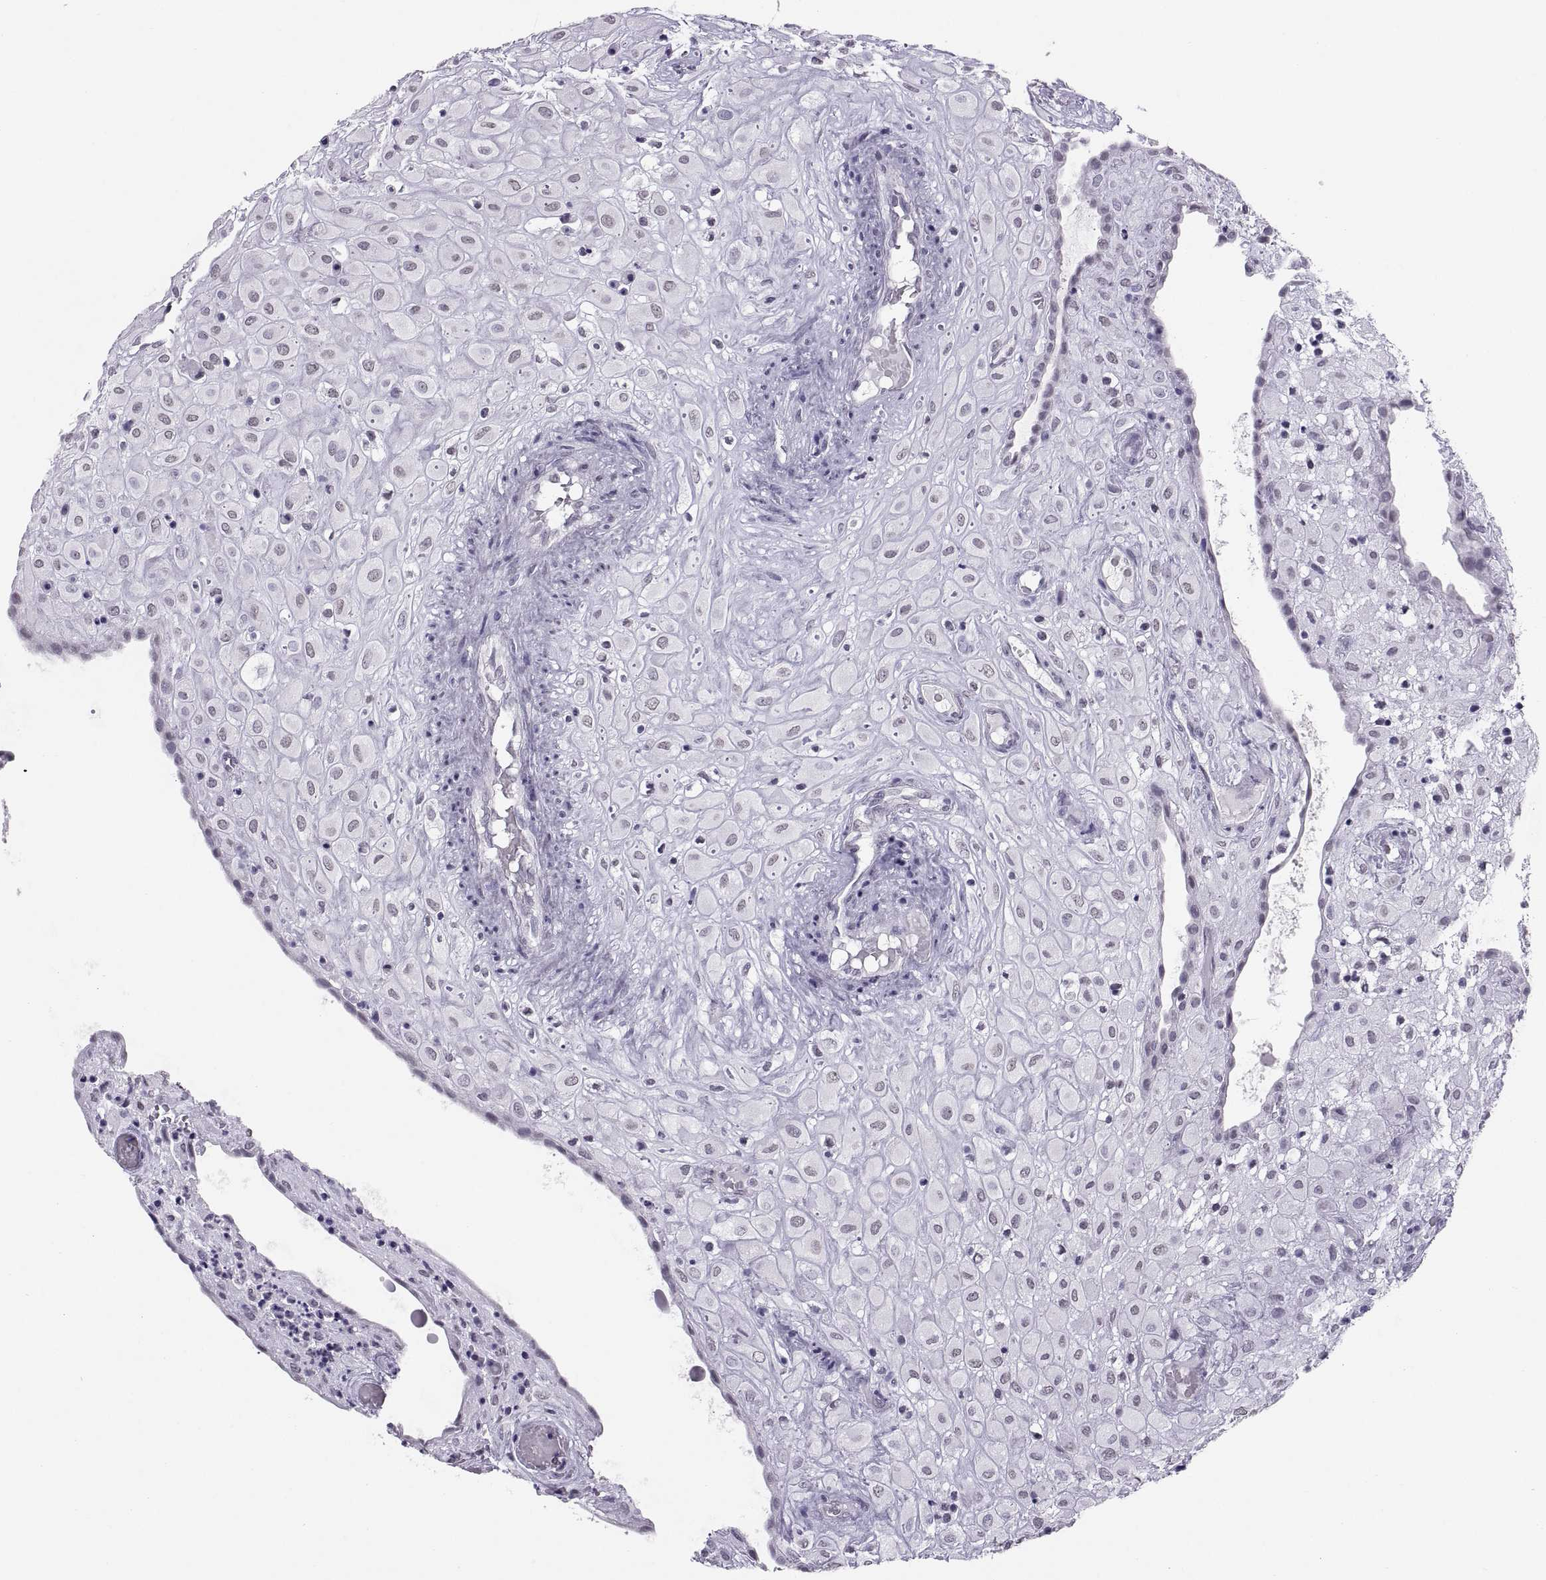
{"staining": {"intensity": "negative", "quantity": "none", "location": "none"}, "tissue": "placenta", "cell_type": "Decidual cells", "image_type": "normal", "snomed": [{"axis": "morphology", "description": "Normal tissue, NOS"}, {"axis": "topography", "description": "Placenta"}], "caption": "Immunohistochemistry (IHC) image of unremarkable human placenta stained for a protein (brown), which displays no expression in decidual cells.", "gene": "CARTPT", "patient": {"sex": "female", "age": 24}}